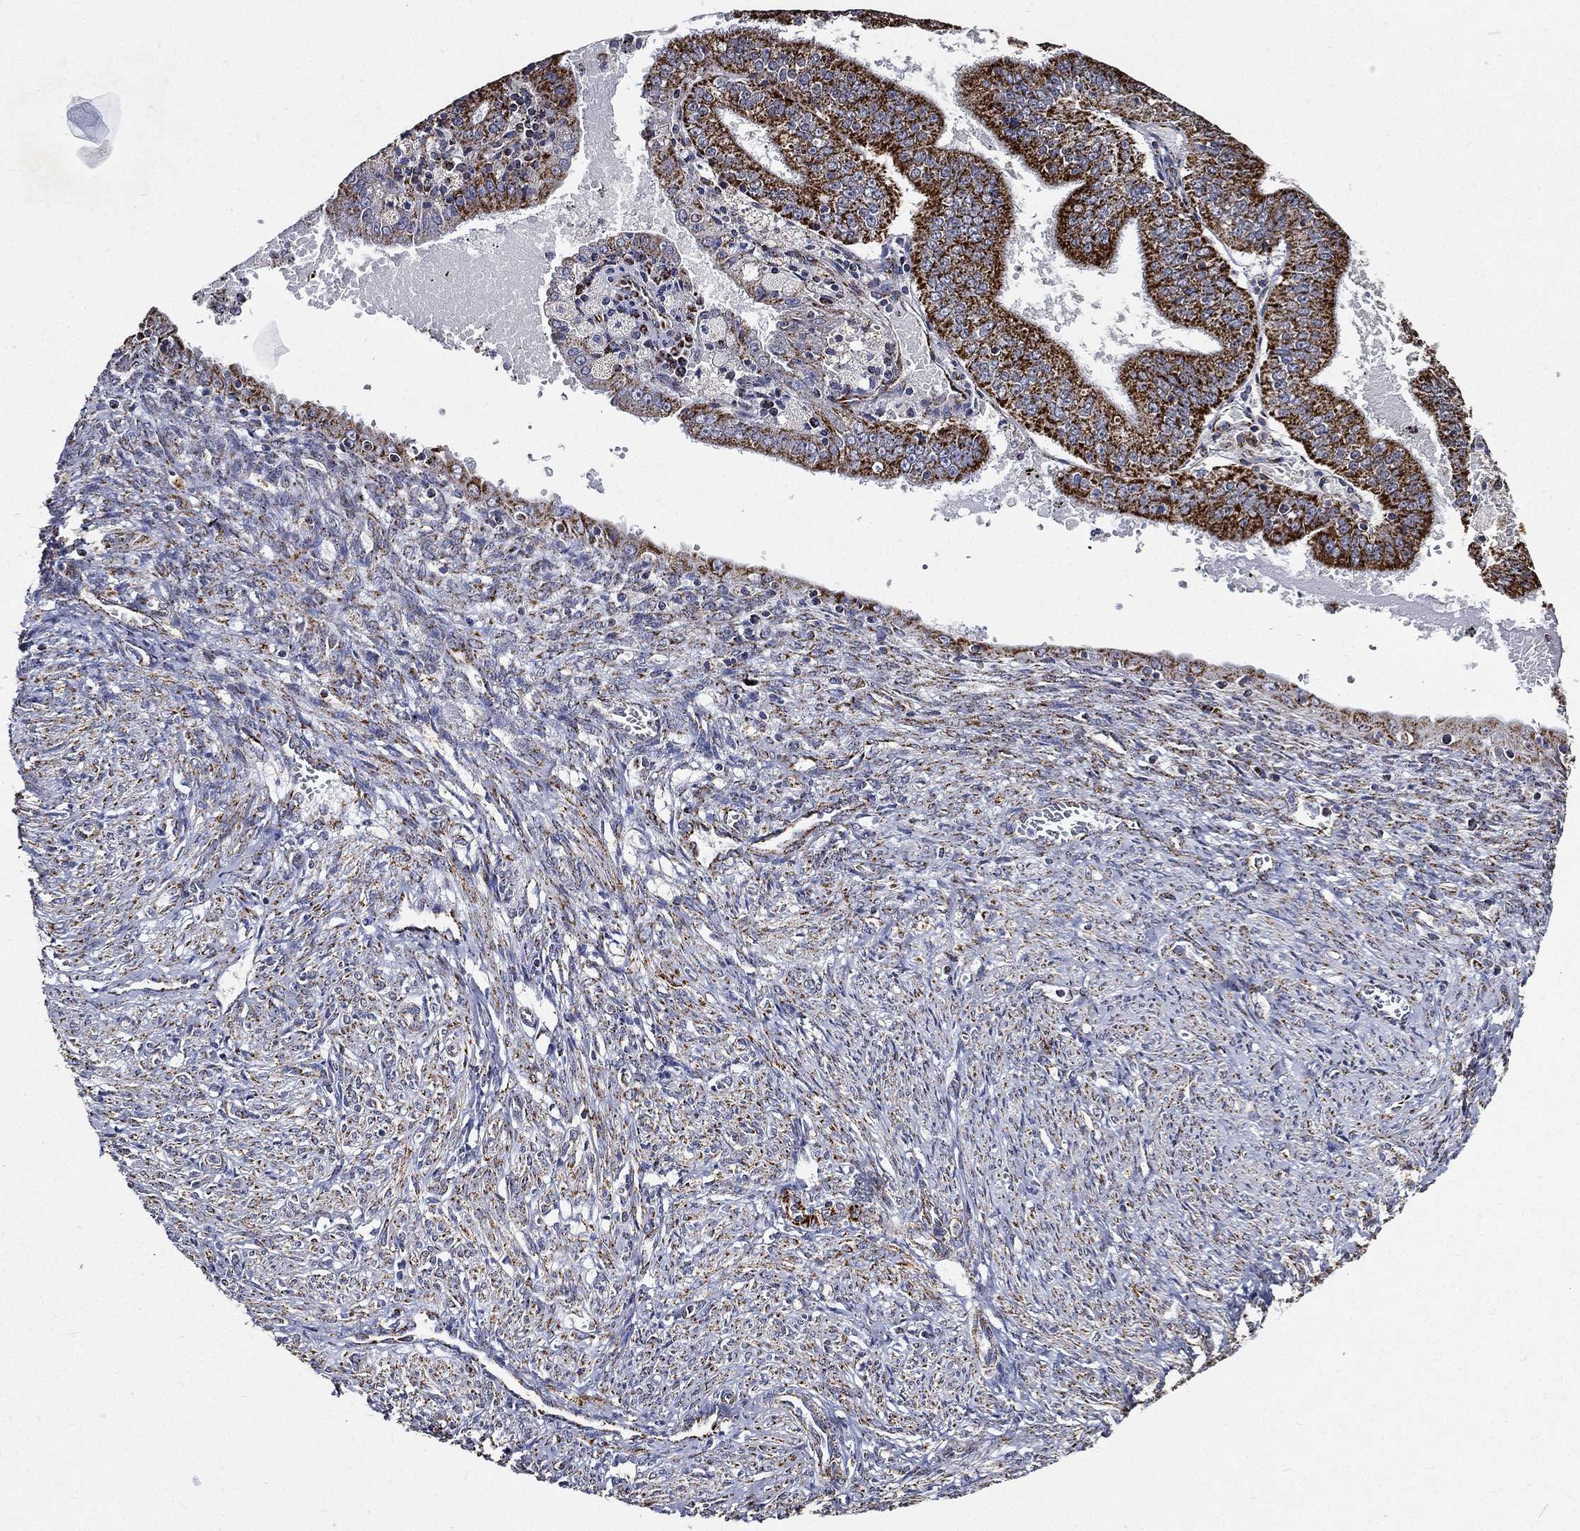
{"staining": {"intensity": "strong", "quantity": ">75%", "location": "cytoplasmic/membranous"}, "tissue": "endometrial cancer", "cell_type": "Tumor cells", "image_type": "cancer", "snomed": [{"axis": "morphology", "description": "Adenocarcinoma, NOS"}, {"axis": "topography", "description": "Endometrium"}], "caption": "Immunohistochemistry histopathology image of endometrial adenocarcinoma stained for a protein (brown), which exhibits high levels of strong cytoplasmic/membranous positivity in approximately >75% of tumor cells.", "gene": "NDUFAB1", "patient": {"sex": "female", "age": 66}}